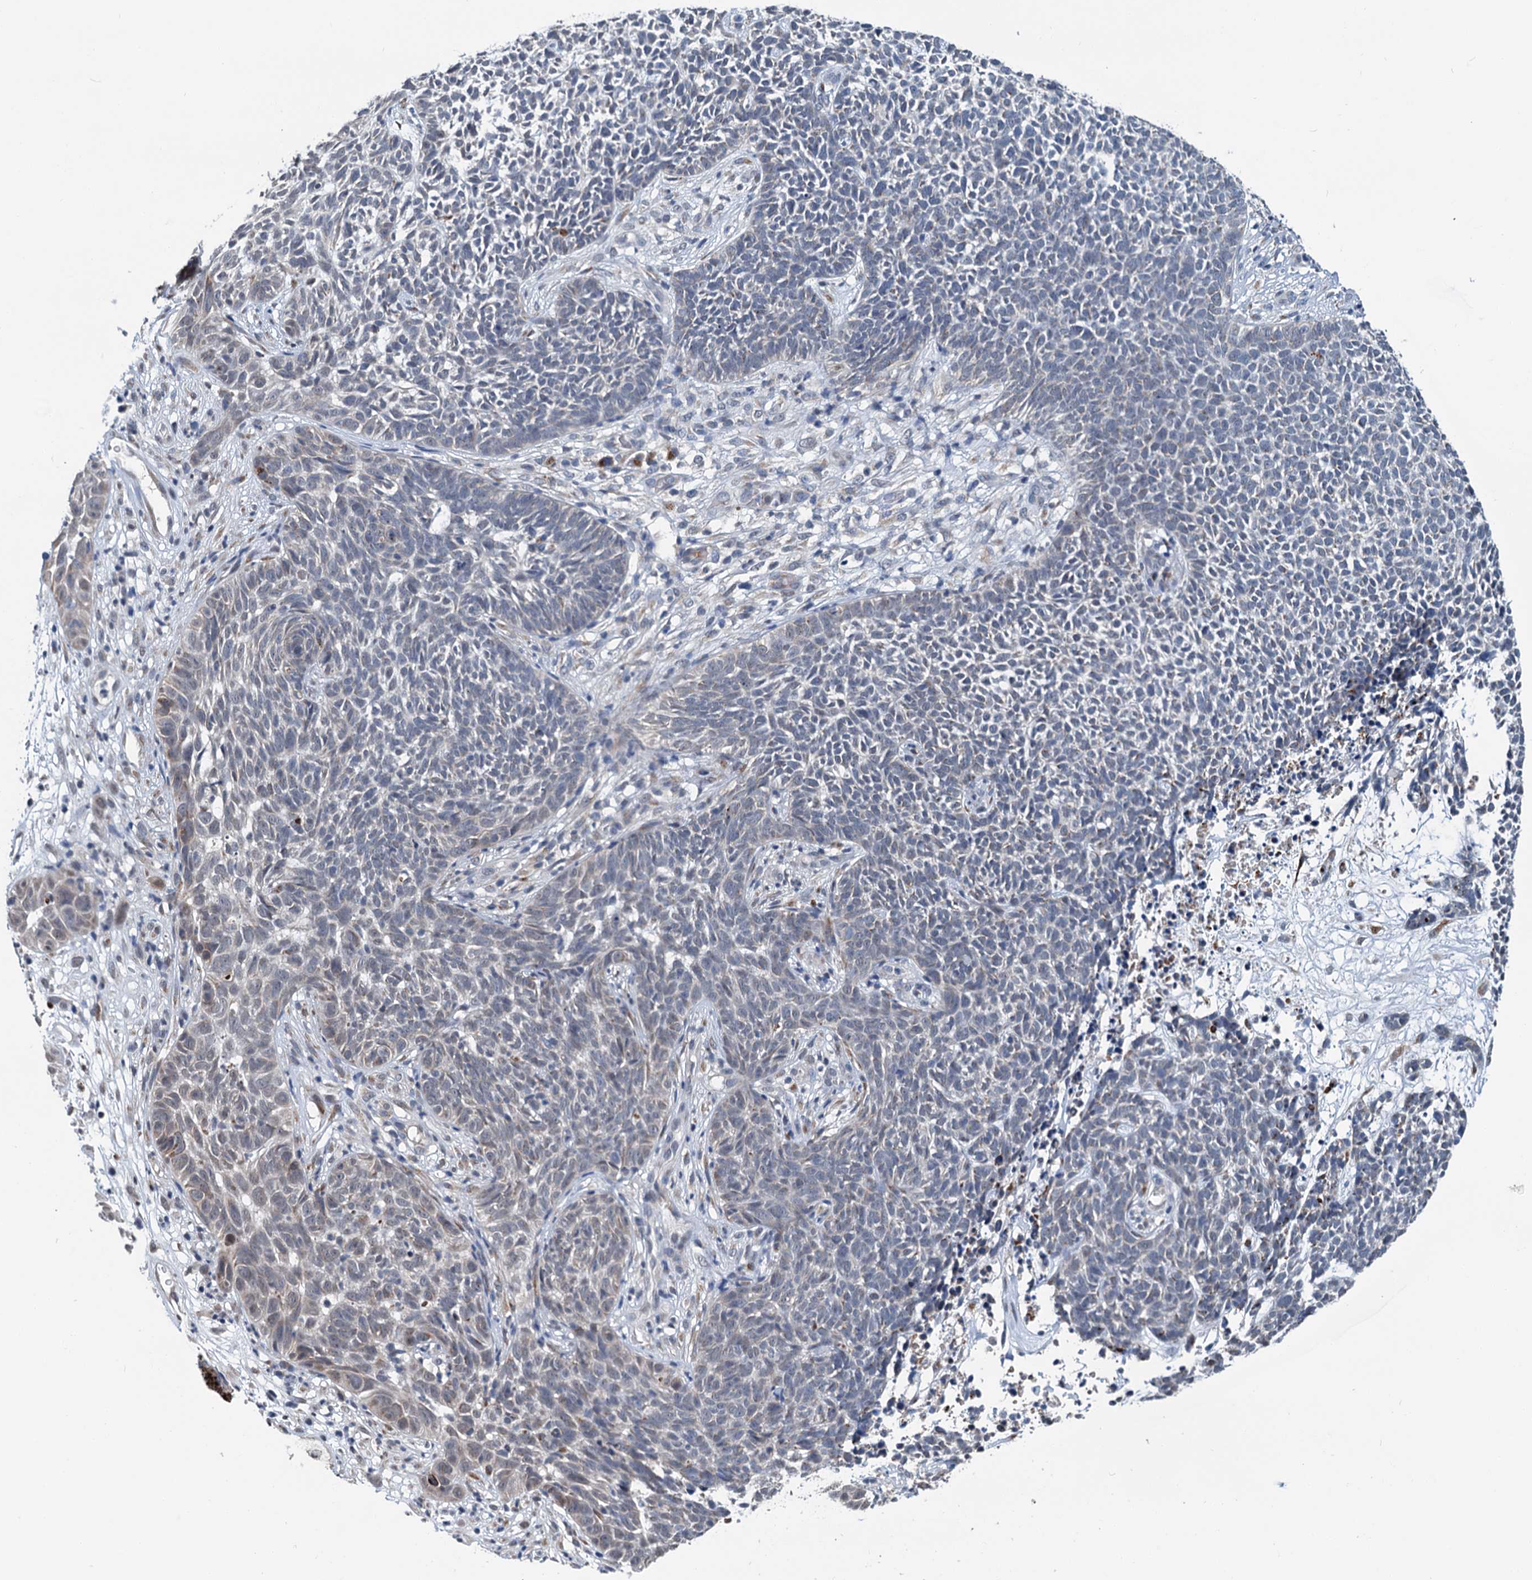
{"staining": {"intensity": "weak", "quantity": "<25%", "location": "cytoplasmic/membranous"}, "tissue": "skin cancer", "cell_type": "Tumor cells", "image_type": "cancer", "snomed": [{"axis": "morphology", "description": "Basal cell carcinoma"}, {"axis": "topography", "description": "Skin"}], "caption": "Basal cell carcinoma (skin) stained for a protein using immunohistochemistry reveals no staining tumor cells.", "gene": "SHLD1", "patient": {"sex": "female", "age": 84}}